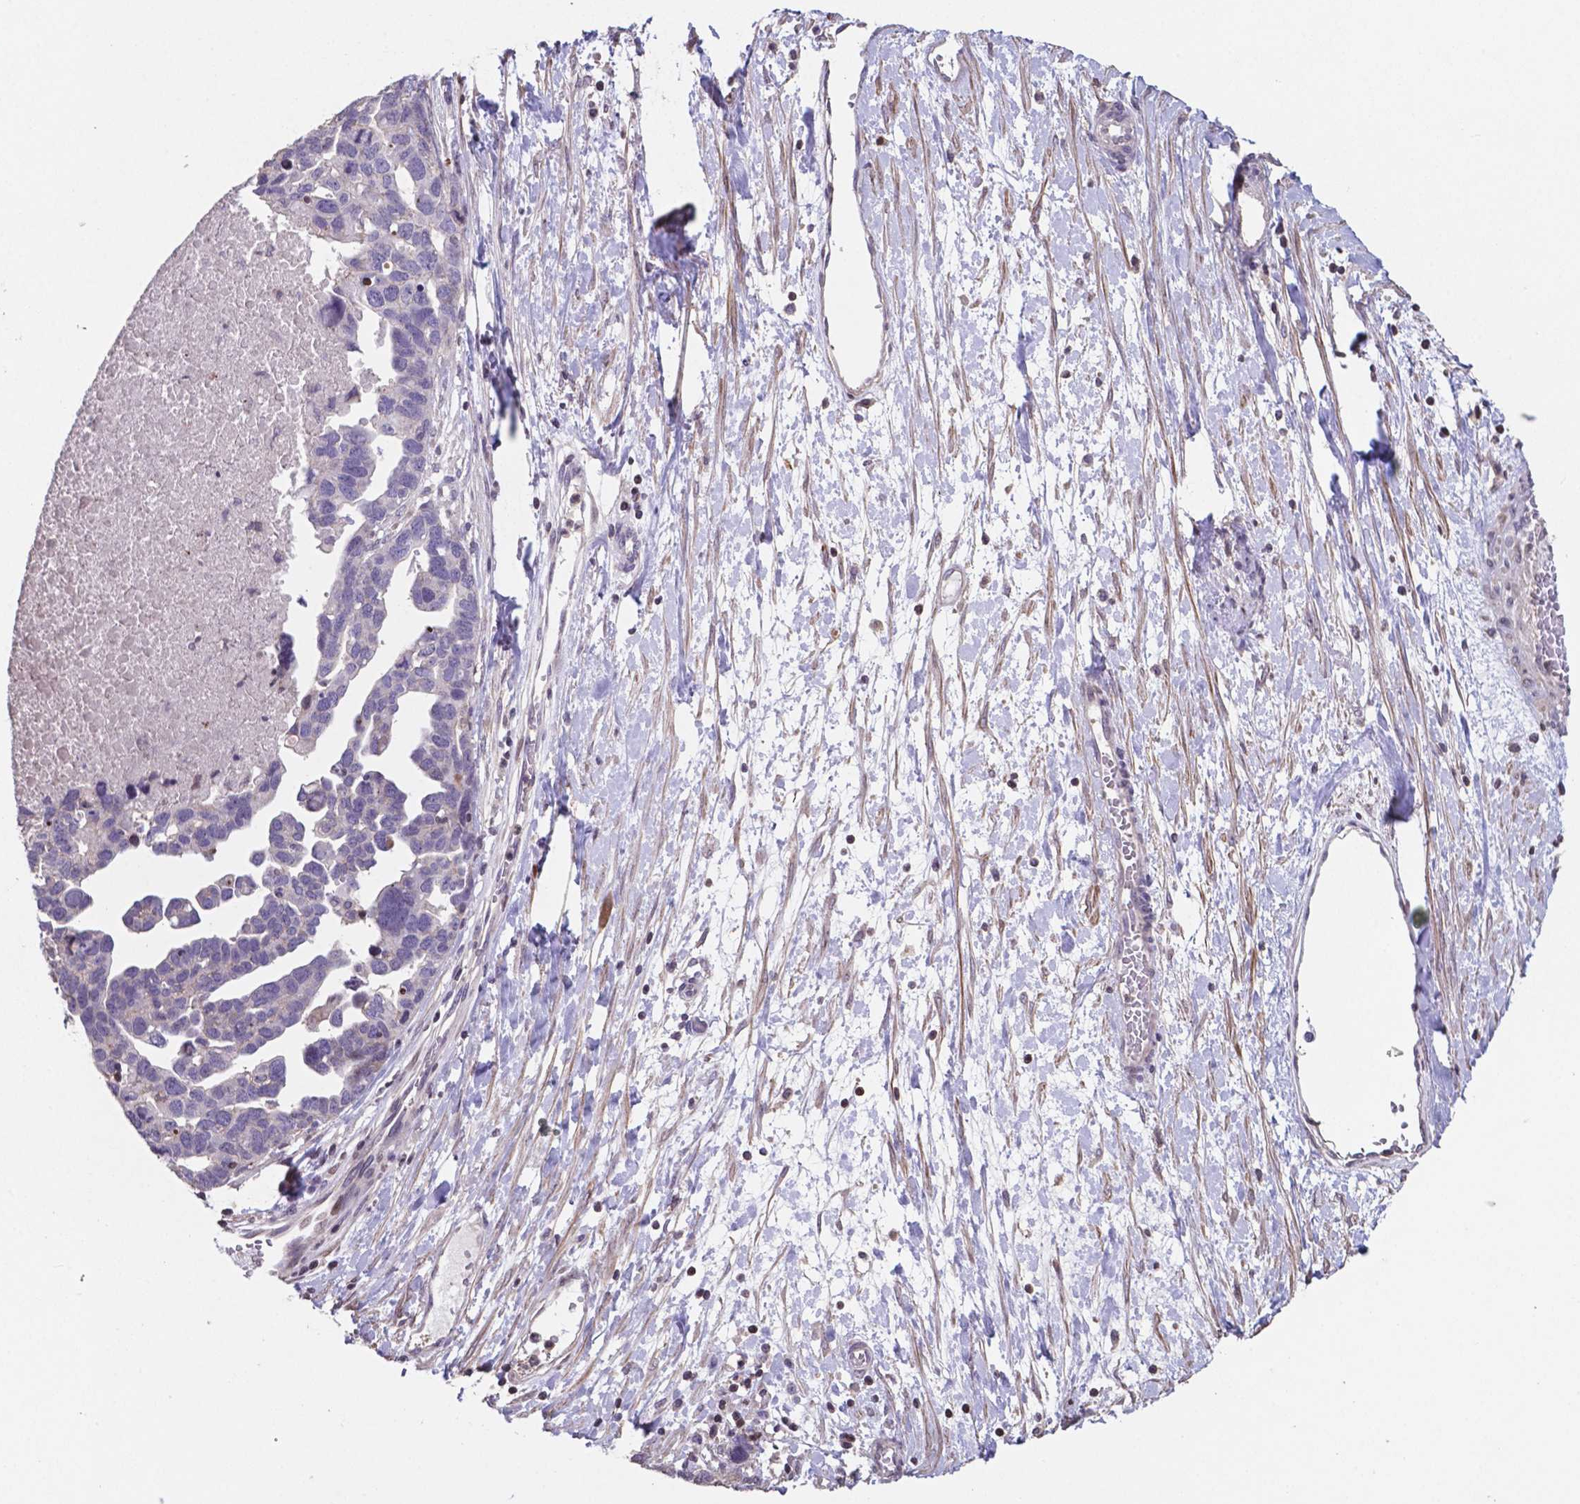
{"staining": {"intensity": "negative", "quantity": "none", "location": "none"}, "tissue": "ovarian cancer", "cell_type": "Tumor cells", "image_type": "cancer", "snomed": [{"axis": "morphology", "description": "Cystadenocarcinoma, serous, NOS"}, {"axis": "topography", "description": "Ovary"}], "caption": "High magnification brightfield microscopy of ovarian cancer (serous cystadenocarcinoma) stained with DAB (3,3'-diaminobenzidine) (brown) and counterstained with hematoxylin (blue): tumor cells show no significant positivity. Nuclei are stained in blue.", "gene": "MLC1", "patient": {"sex": "female", "age": 54}}